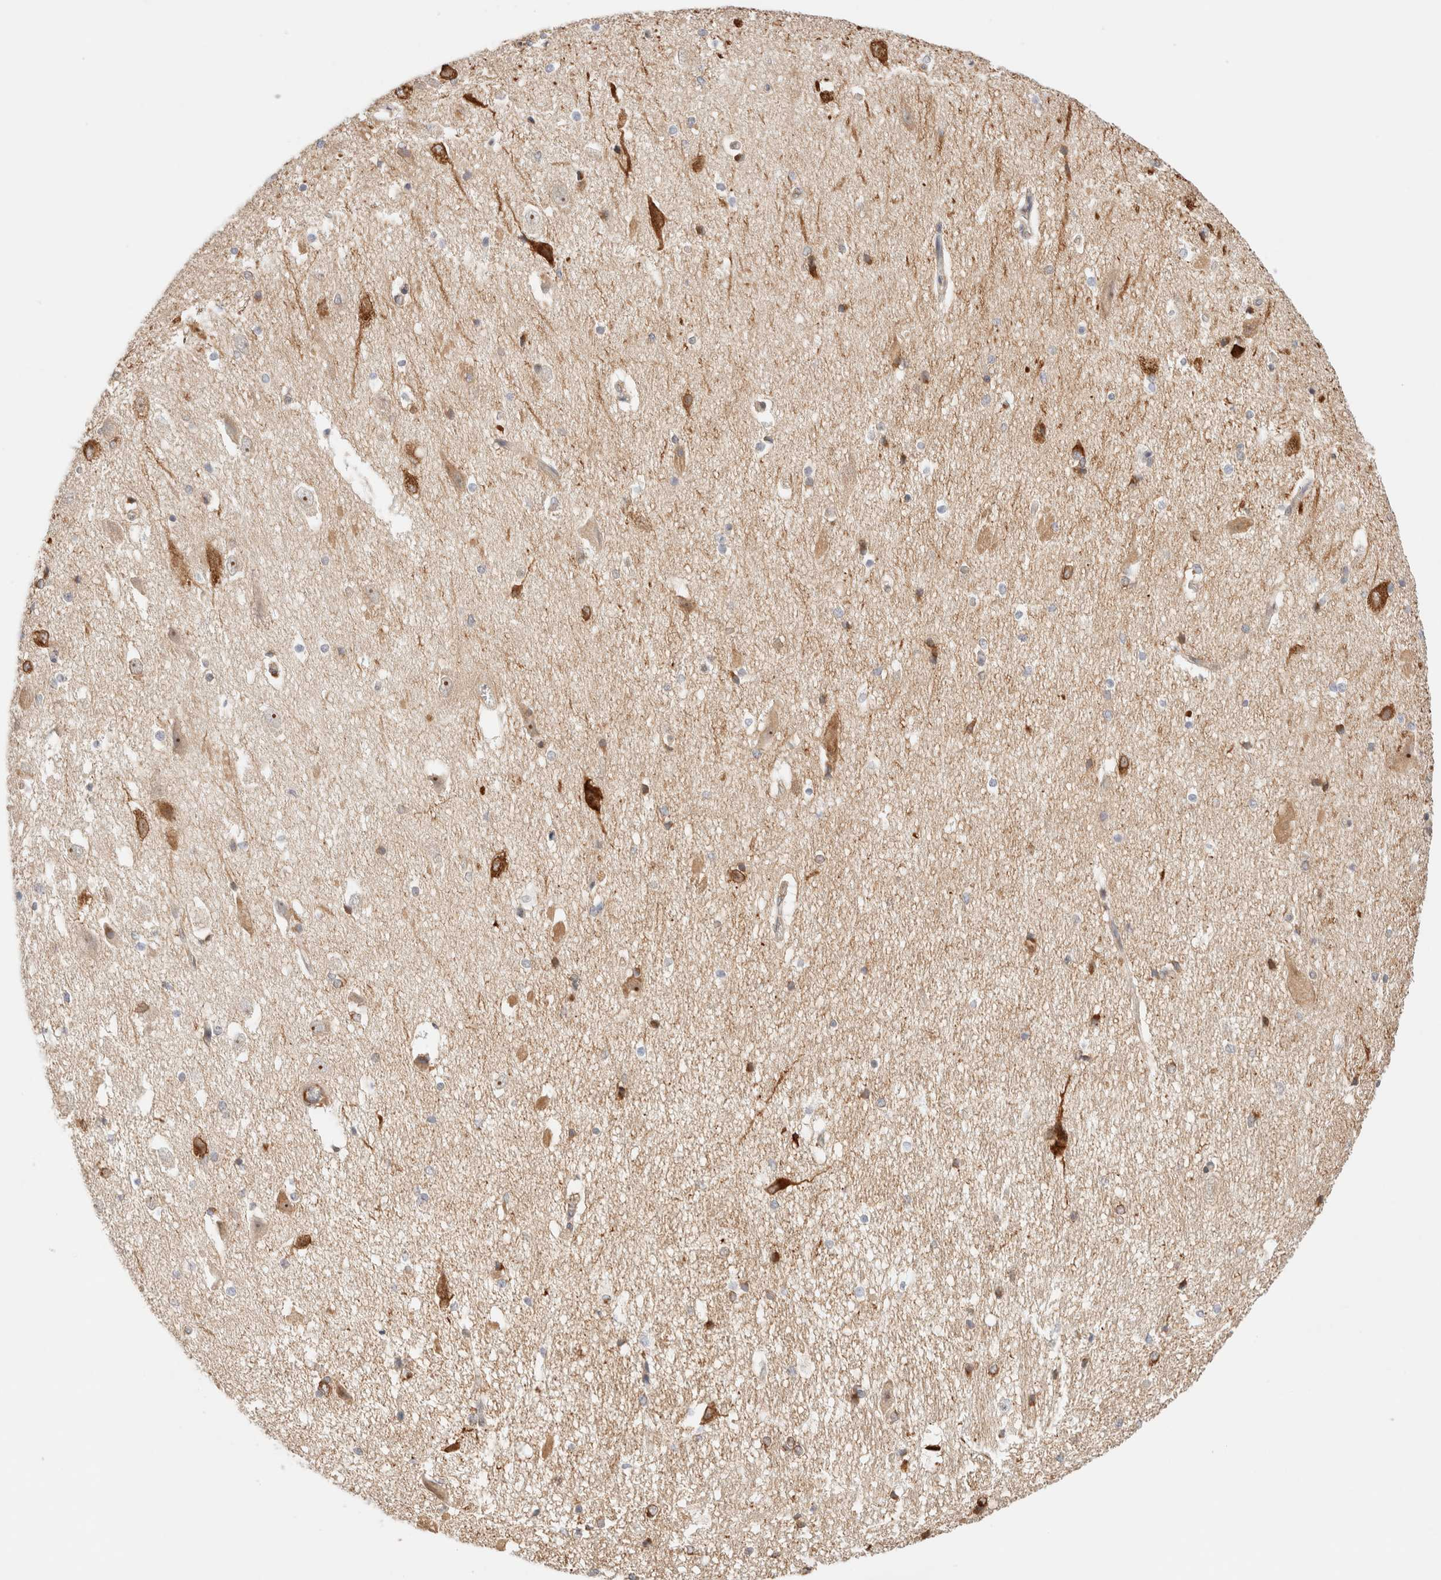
{"staining": {"intensity": "strong", "quantity": "<25%", "location": "cytoplasmic/membranous"}, "tissue": "hippocampus", "cell_type": "Glial cells", "image_type": "normal", "snomed": [{"axis": "morphology", "description": "Normal tissue, NOS"}, {"axis": "topography", "description": "Hippocampus"}], "caption": "Protein staining of unremarkable hippocampus reveals strong cytoplasmic/membranous positivity in approximately <25% of glial cells.", "gene": "RRP15", "patient": {"sex": "female", "age": 19}}